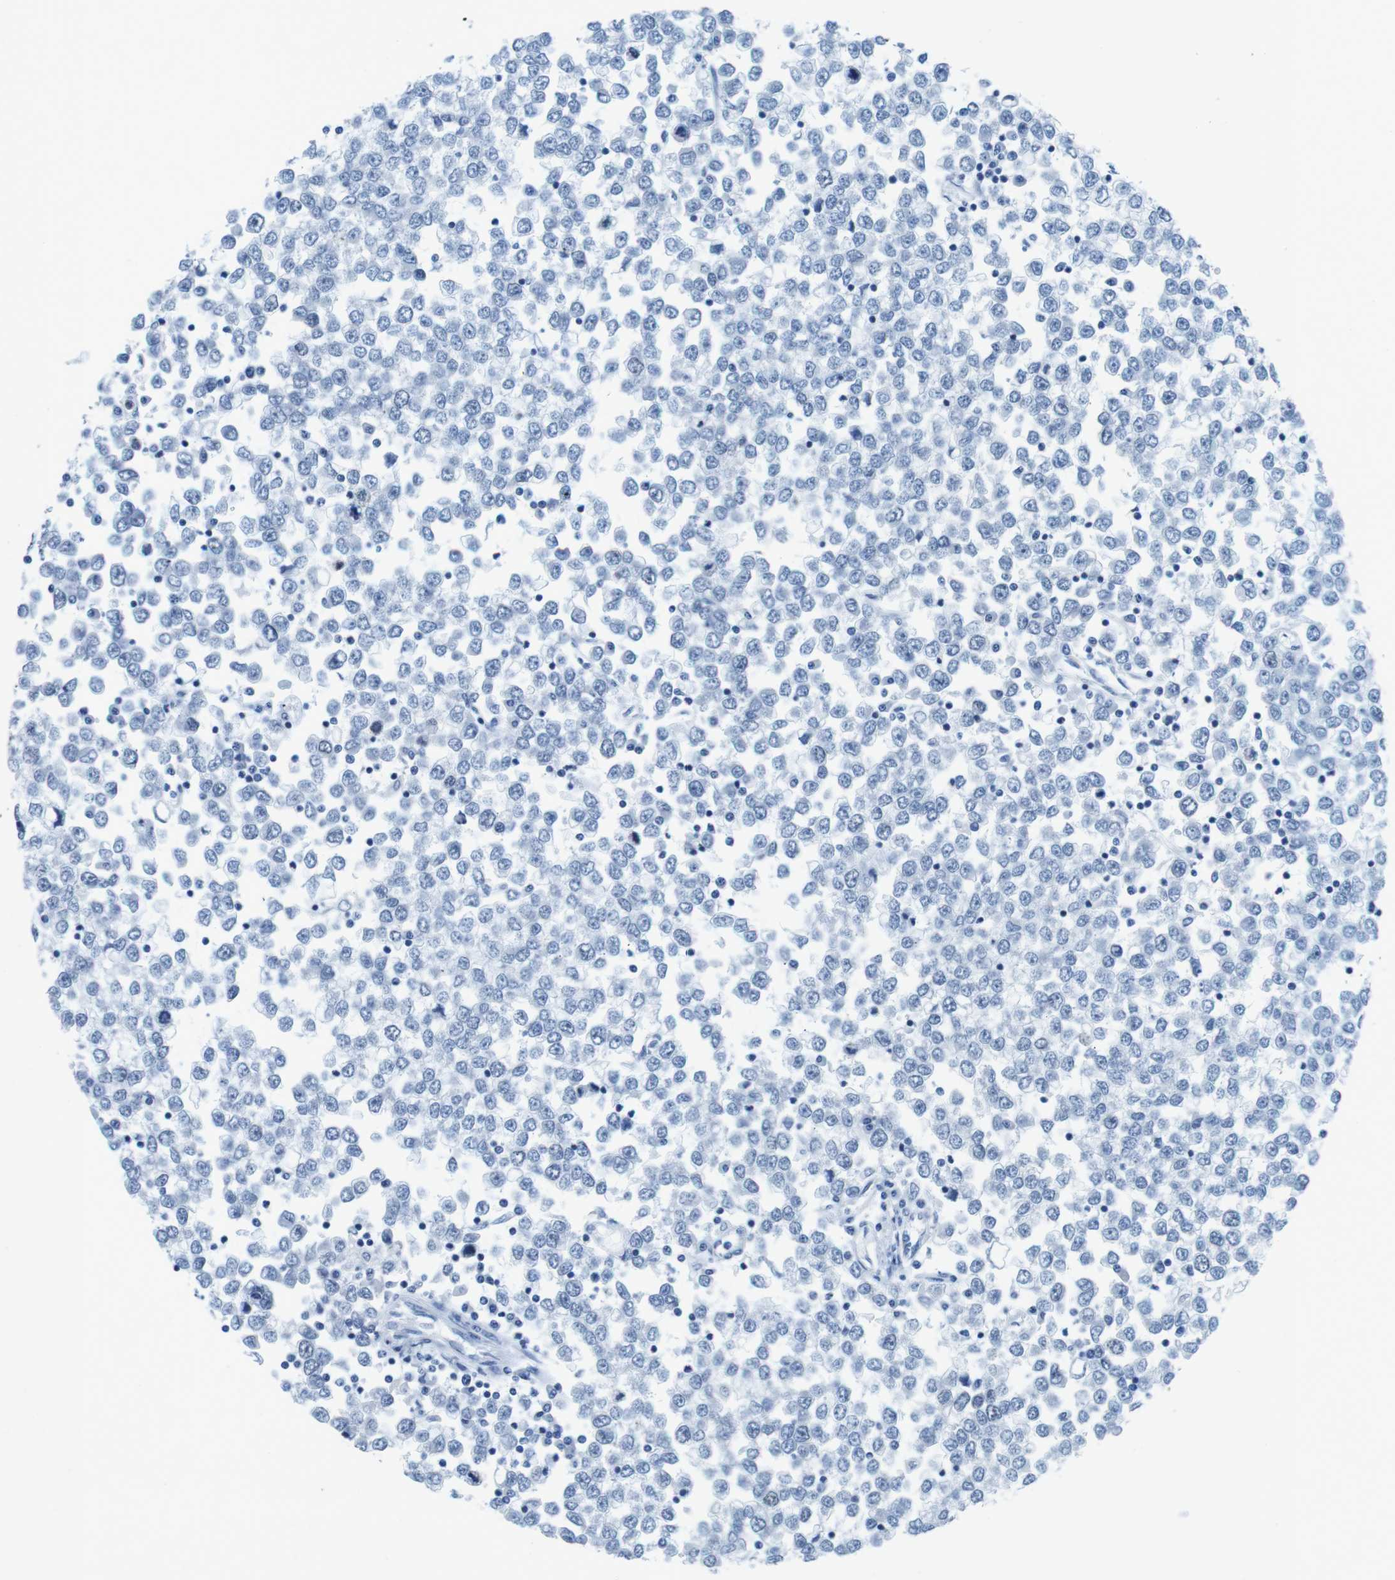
{"staining": {"intensity": "negative", "quantity": "none", "location": "none"}, "tissue": "testis cancer", "cell_type": "Tumor cells", "image_type": "cancer", "snomed": [{"axis": "morphology", "description": "Seminoma, NOS"}, {"axis": "topography", "description": "Testis"}], "caption": "This is a histopathology image of IHC staining of testis seminoma, which shows no positivity in tumor cells. (Immunohistochemistry (ihc), brightfield microscopy, high magnification).", "gene": "CTAG1B", "patient": {"sex": "male", "age": 65}}